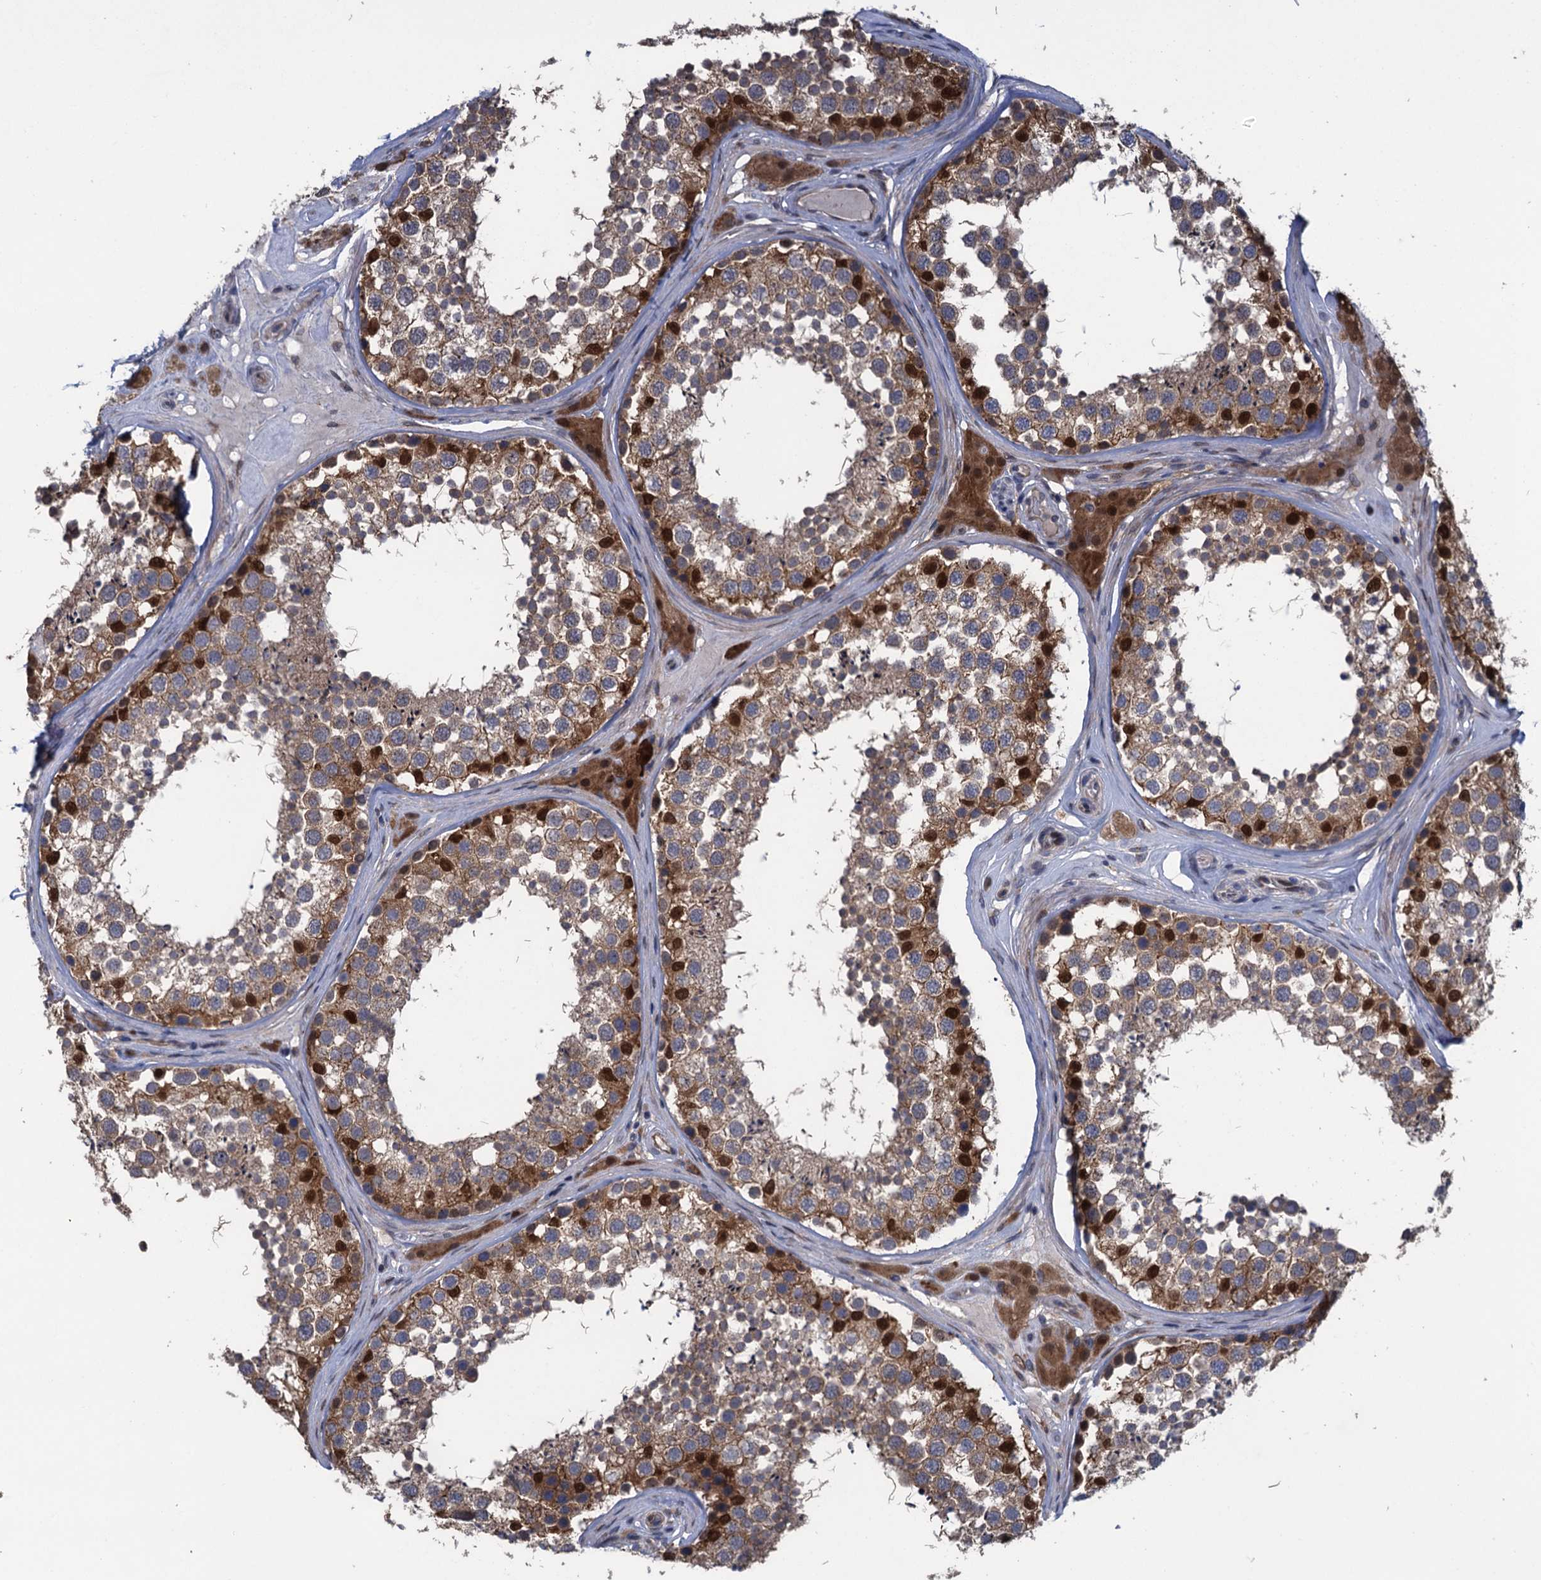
{"staining": {"intensity": "strong", "quantity": "25%-75%", "location": "cytoplasmic/membranous,nuclear"}, "tissue": "testis", "cell_type": "Cells in seminiferous ducts", "image_type": "normal", "snomed": [{"axis": "morphology", "description": "Normal tissue, NOS"}, {"axis": "topography", "description": "Testis"}], "caption": "Immunohistochemistry (IHC) (DAB (3,3'-diaminobenzidine)) staining of unremarkable testis shows strong cytoplasmic/membranous,nuclear protein staining in approximately 25%-75% of cells in seminiferous ducts.", "gene": "CNTN5", "patient": {"sex": "male", "age": 46}}